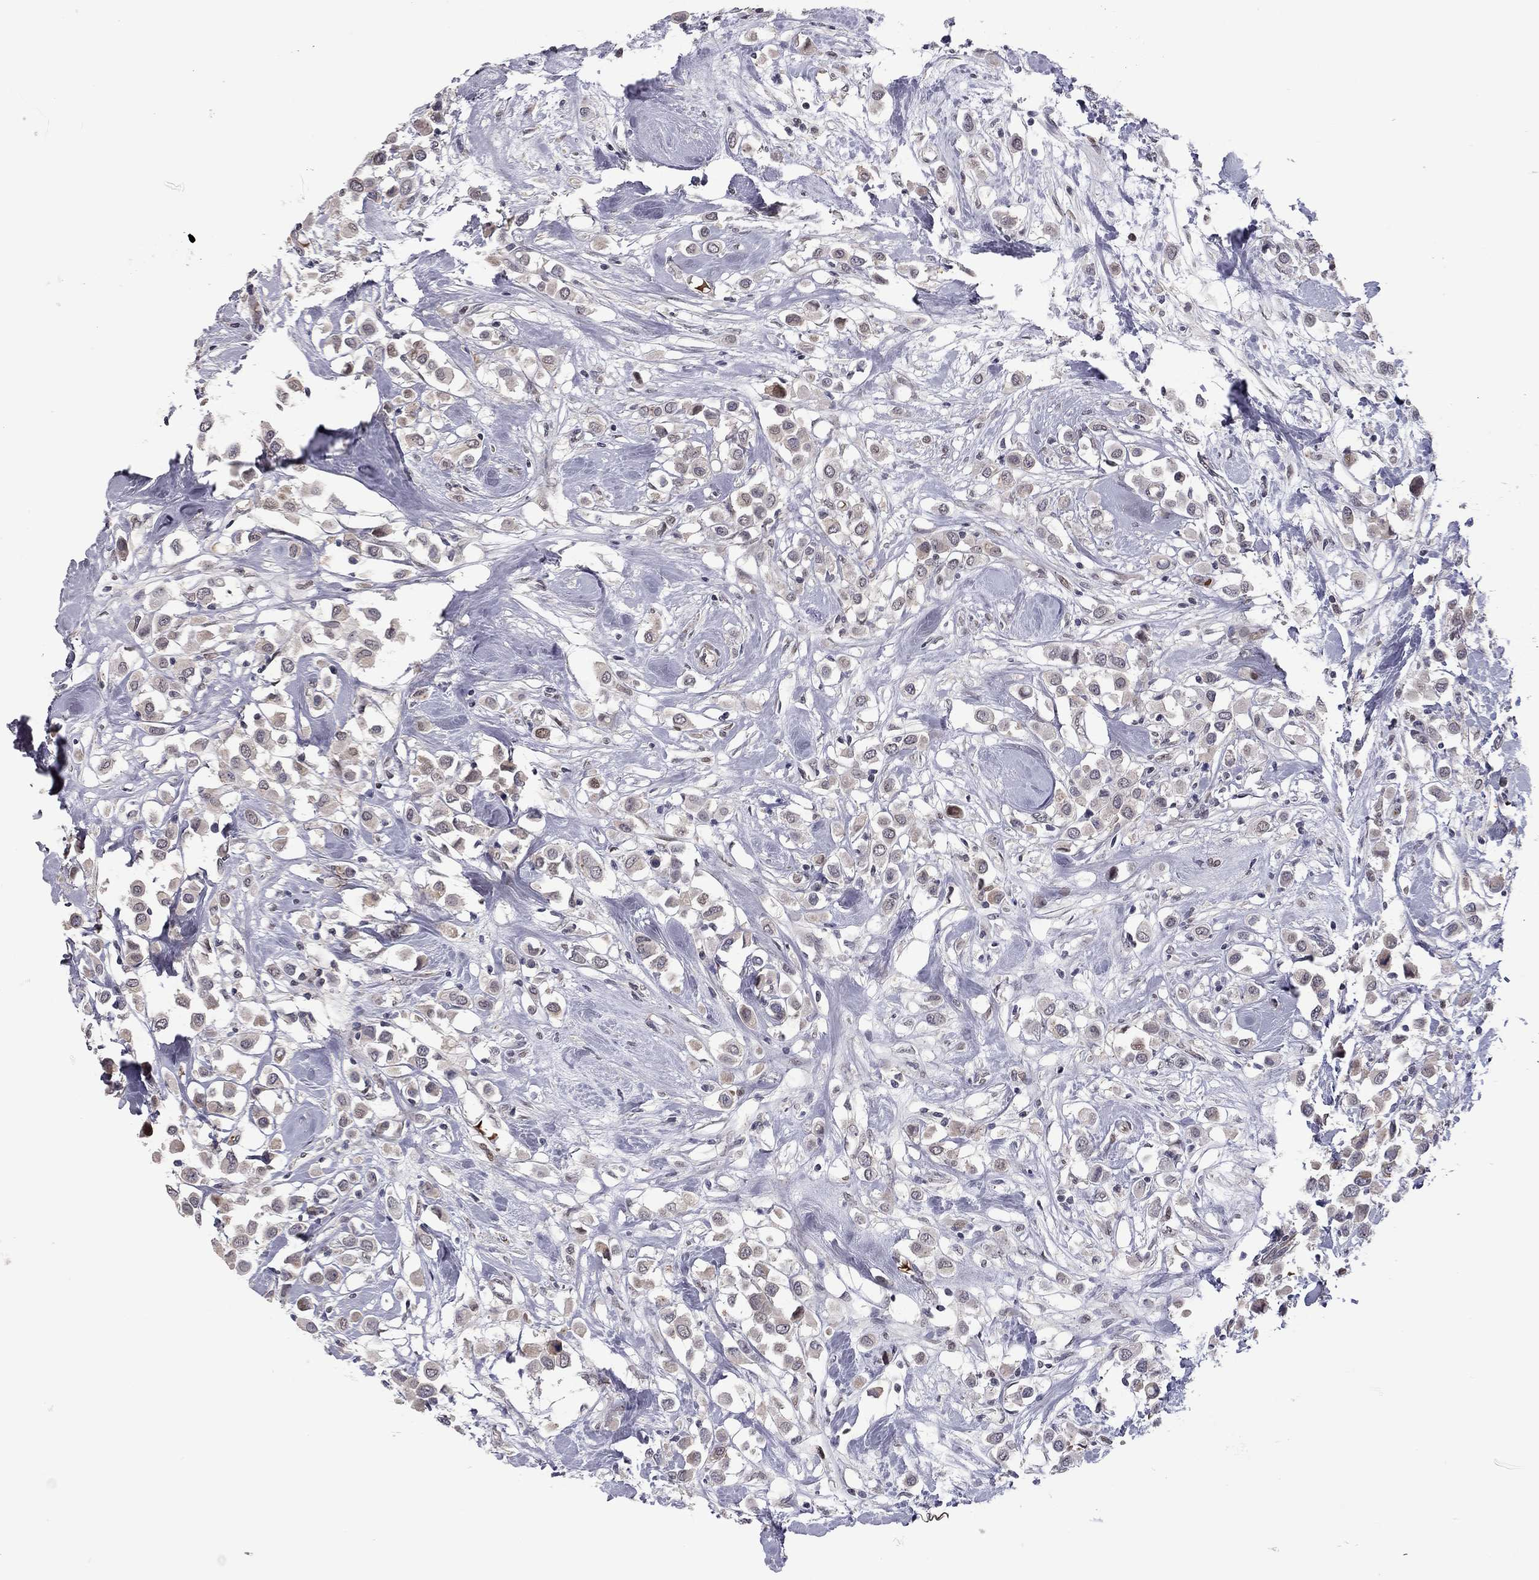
{"staining": {"intensity": "moderate", "quantity": "<25%", "location": "cytoplasmic/membranous"}, "tissue": "breast cancer", "cell_type": "Tumor cells", "image_type": "cancer", "snomed": [{"axis": "morphology", "description": "Duct carcinoma"}, {"axis": "topography", "description": "Breast"}], "caption": "DAB immunohistochemical staining of human breast cancer (invasive ductal carcinoma) shows moderate cytoplasmic/membranous protein expression in about <25% of tumor cells.", "gene": "MC3R", "patient": {"sex": "female", "age": 61}}